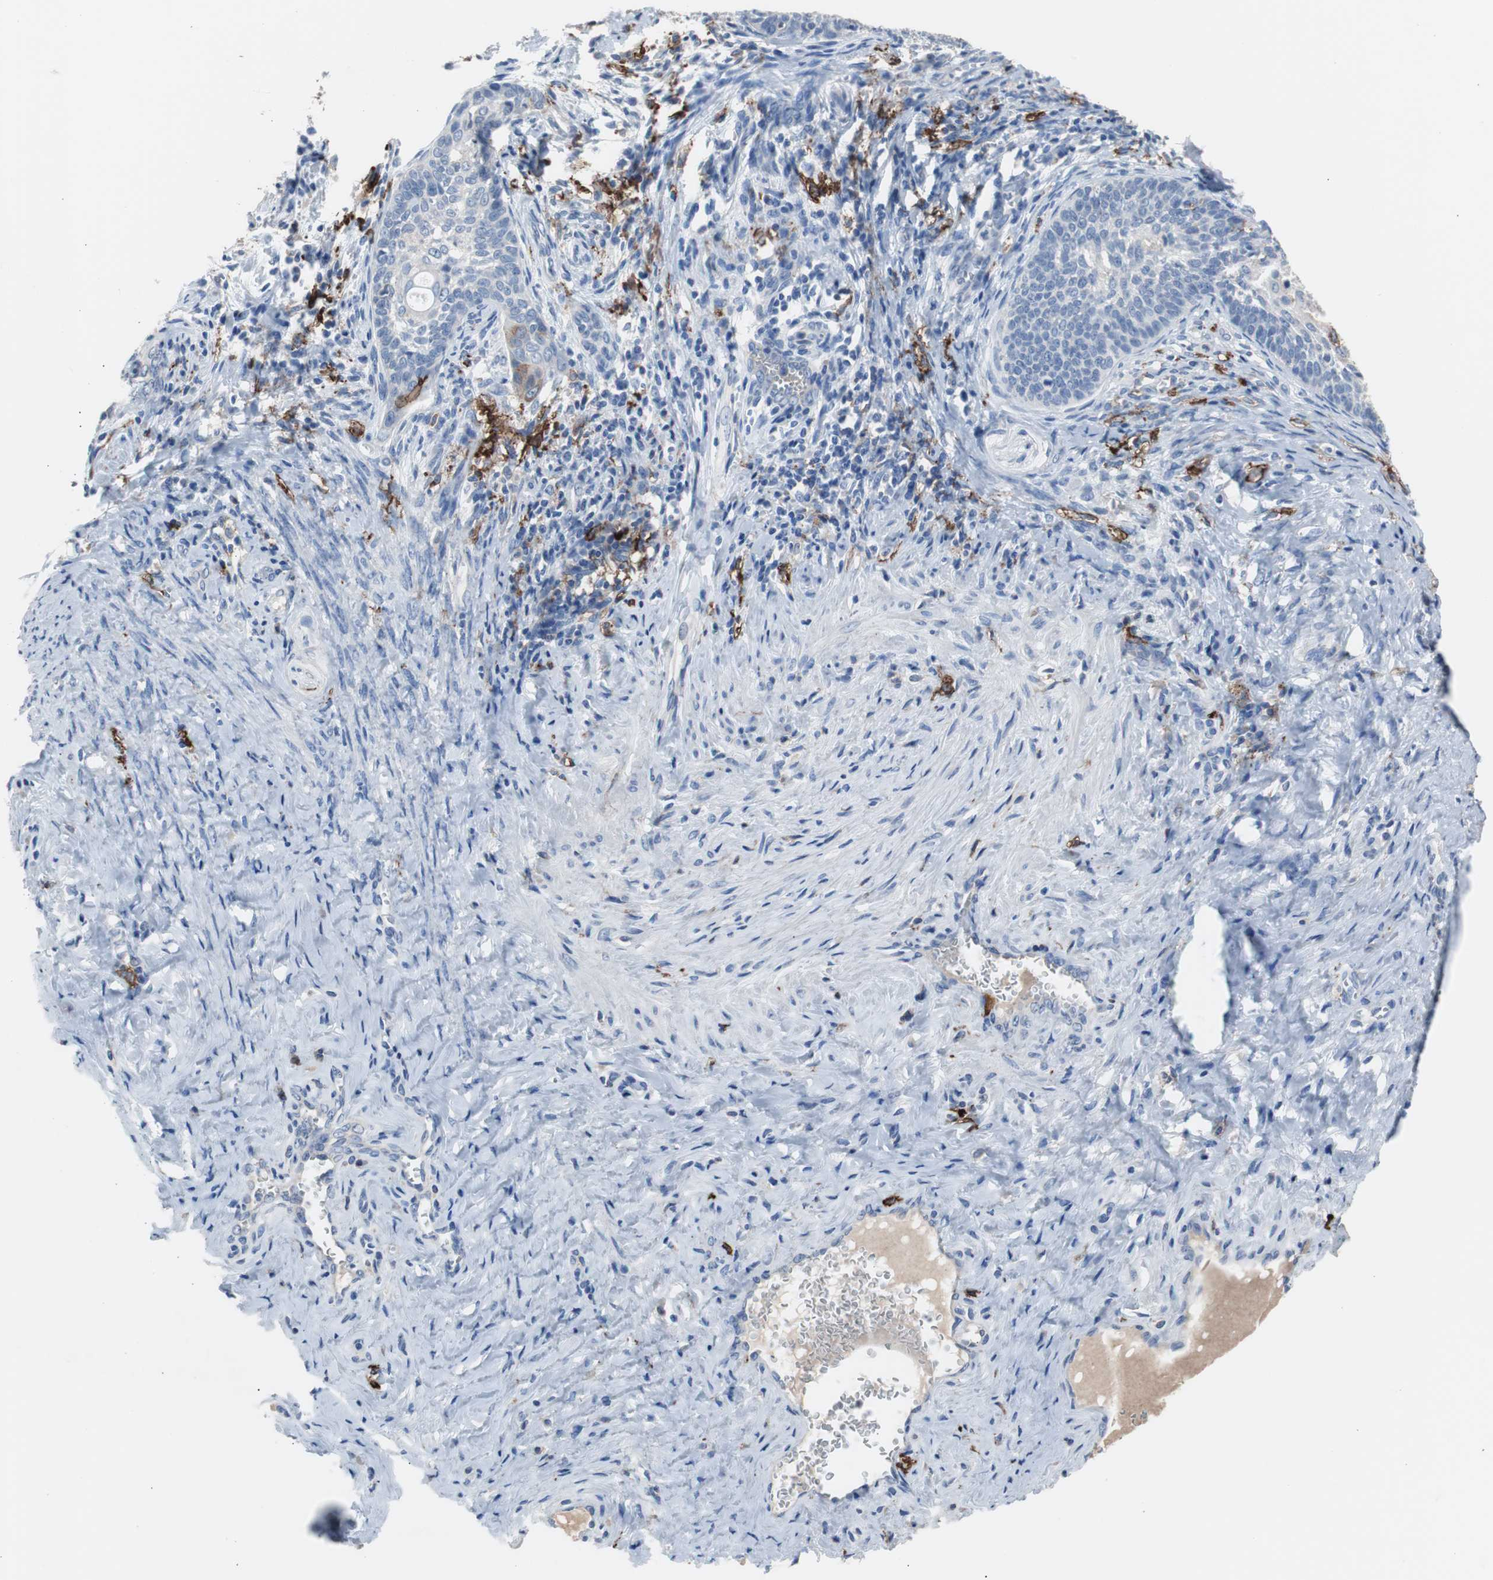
{"staining": {"intensity": "negative", "quantity": "none", "location": "none"}, "tissue": "cervical cancer", "cell_type": "Tumor cells", "image_type": "cancer", "snomed": [{"axis": "morphology", "description": "Squamous cell carcinoma, NOS"}, {"axis": "topography", "description": "Cervix"}], "caption": "Immunohistochemistry micrograph of human cervical cancer stained for a protein (brown), which reveals no staining in tumor cells.", "gene": "FCGR2B", "patient": {"sex": "female", "age": 33}}